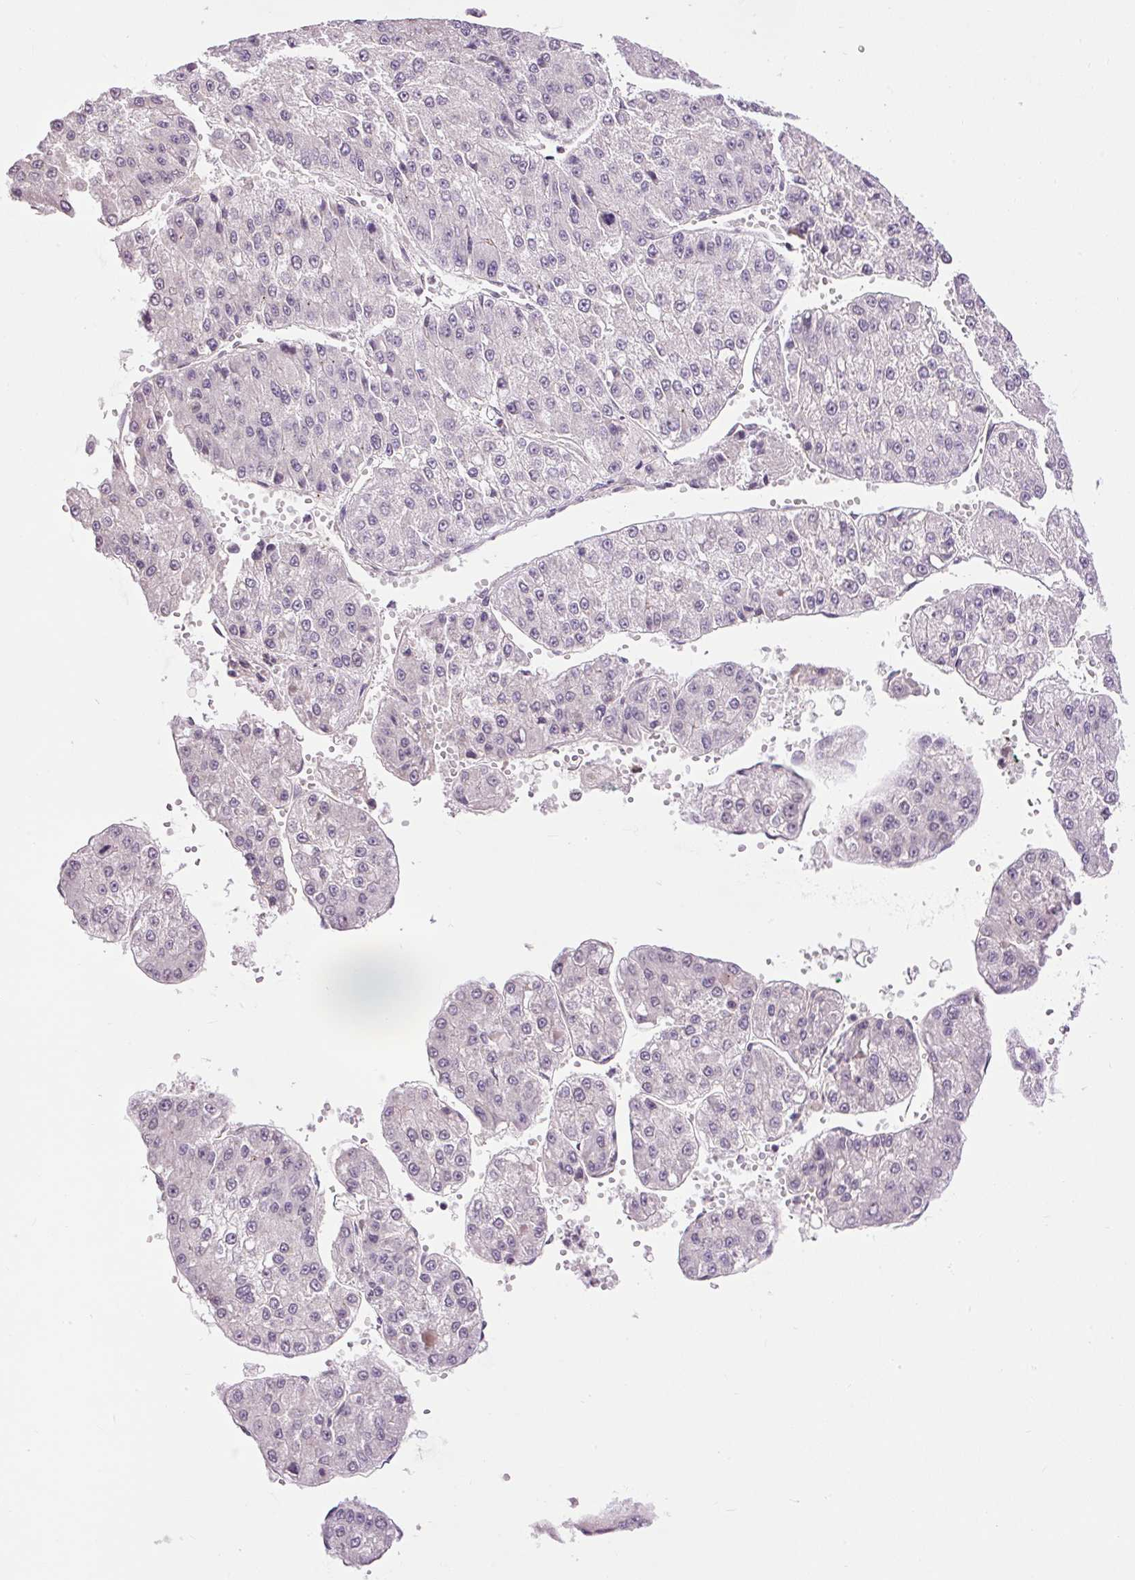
{"staining": {"intensity": "negative", "quantity": "none", "location": "none"}, "tissue": "liver cancer", "cell_type": "Tumor cells", "image_type": "cancer", "snomed": [{"axis": "morphology", "description": "Carcinoma, Hepatocellular, NOS"}, {"axis": "topography", "description": "Liver"}], "caption": "Immunohistochemistry photomicrograph of neoplastic tissue: human hepatocellular carcinoma (liver) stained with DAB displays no significant protein expression in tumor cells.", "gene": "RACGAP1", "patient": {"sex": "female", "age": 73}}